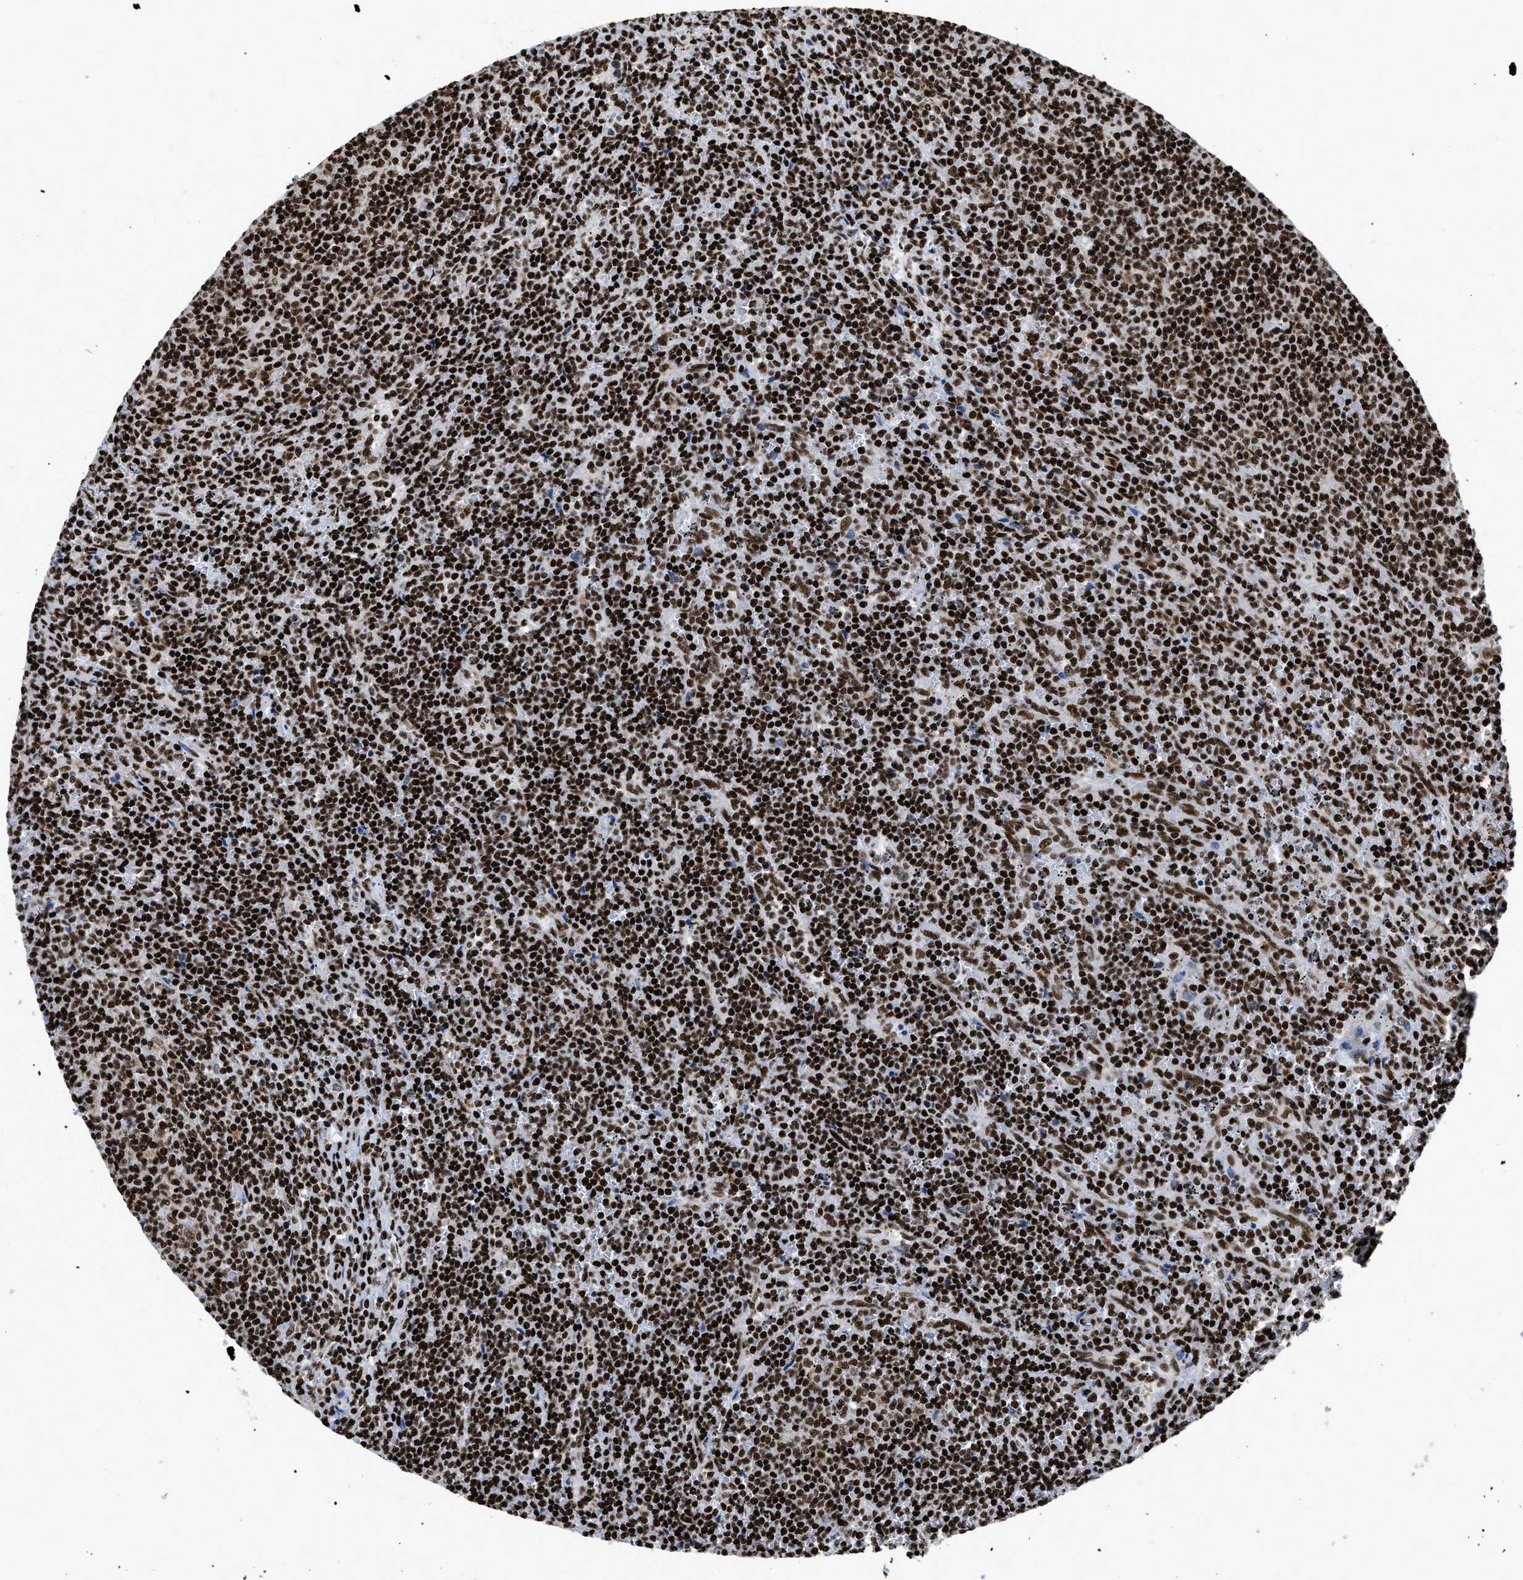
{"staining": {"intensity": "strong", "quantity": ">75%", "location": "nuclear"}, "tissue": "lymphoma", "cell_type": "Tumor cells", "image_type": "cancer", "snomed": [{"axis": "morphology", "description": "Malignant lymphoma, non-Hodgkin's type, Low grade"}, {"axis": "topography", "description": "Spleen"}], "caption": "A histopathology image of human malignant lymphoma, non-Hodgkin's type (low-grade) stained for a protein demonstrates strong nuclear brown staining in tumor cells.", "gene": "CREB1", "patient": {"sex": "female", "age": 50}}